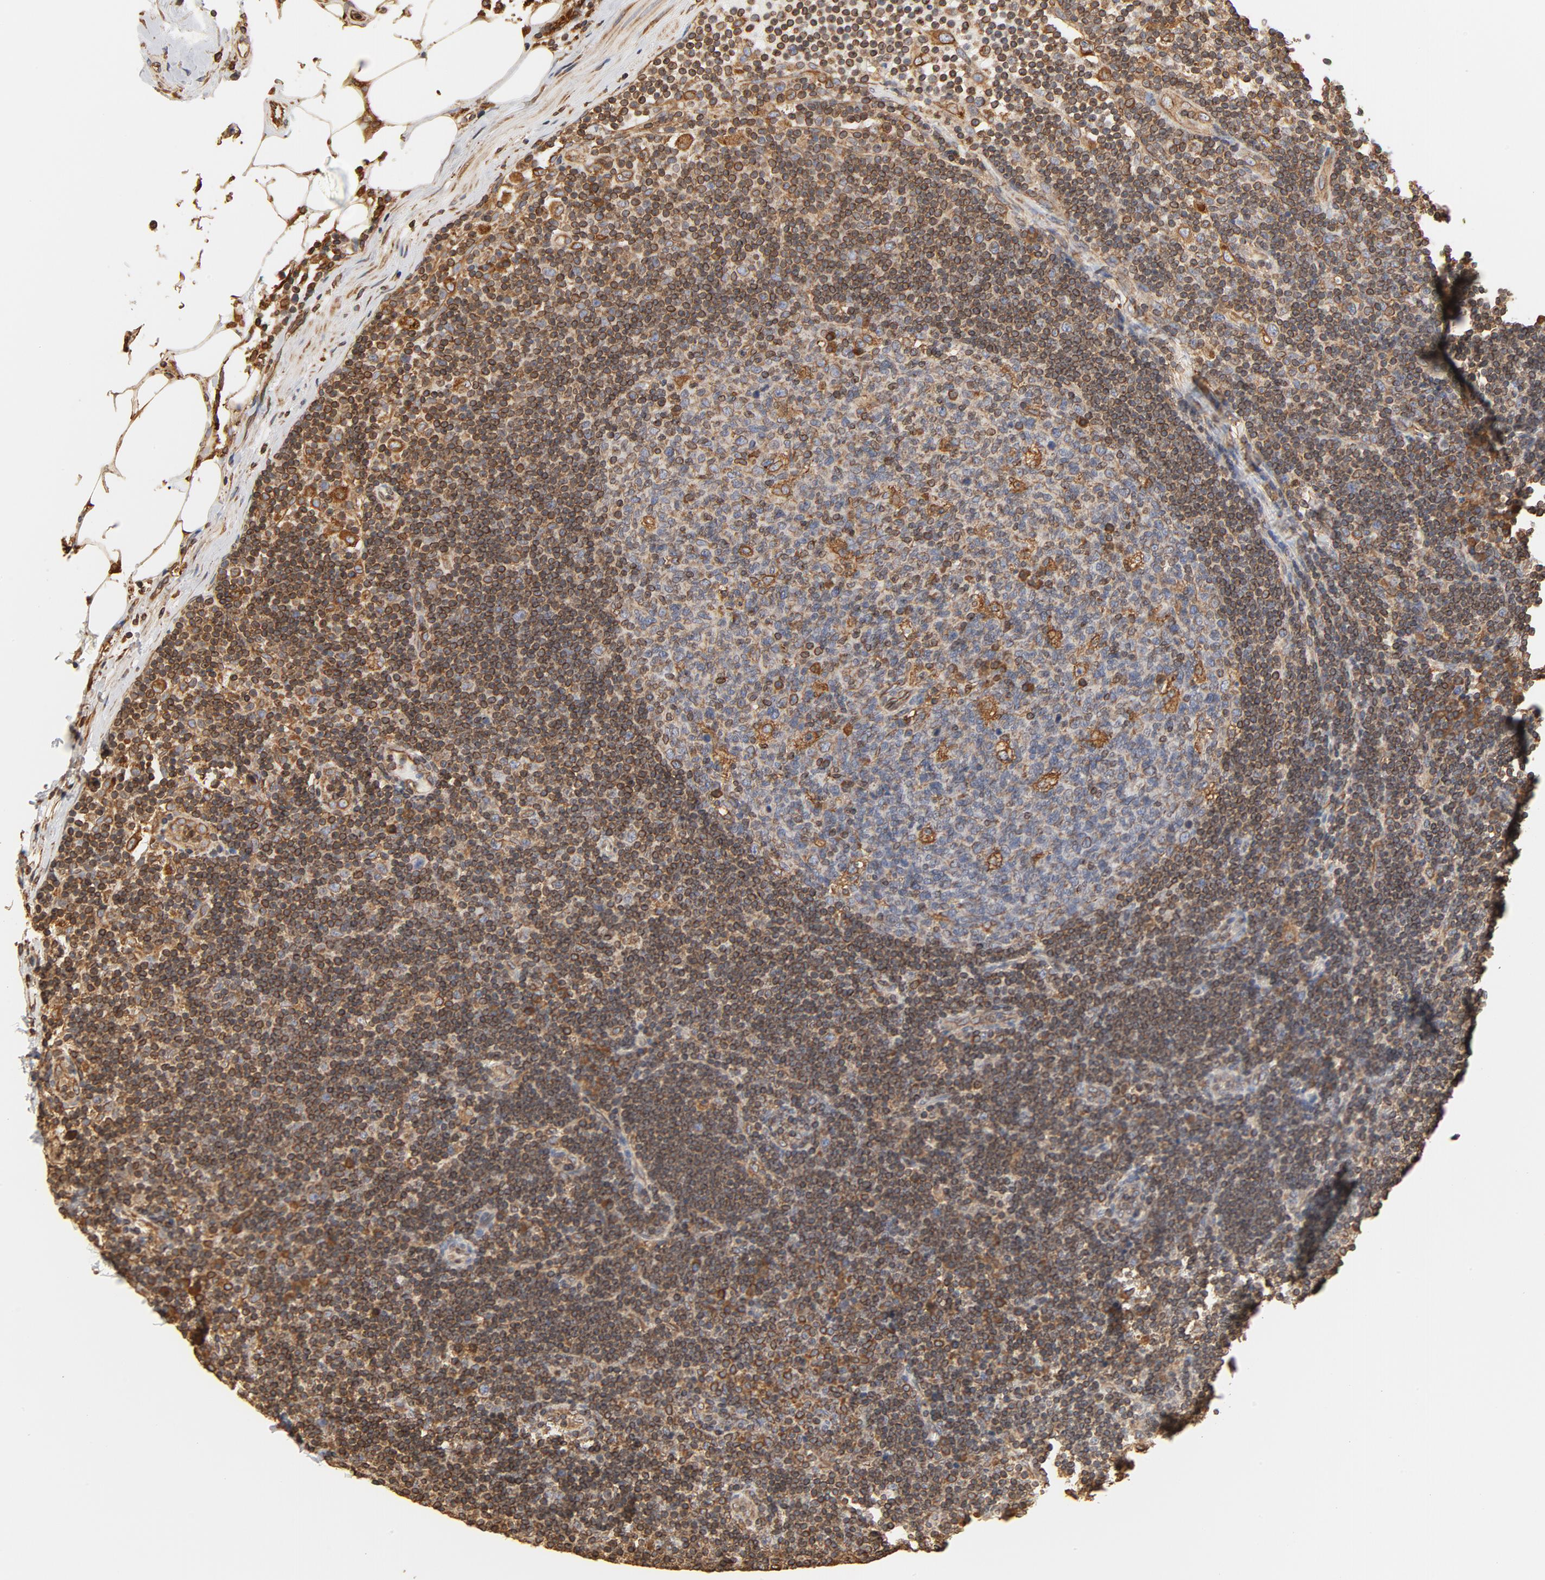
{"staining": {"intensity": "strong", "quantity": "<25%", "location": "cytoplasmic/membranous"}, "tissue": "lymph node", "cell_type": "Germinal center cells", "image_type": "normal", "snomed": [{"axis": "morphology", "description": "Normal tissue, NOS"}, {"axis": "morphology", "description": "Squamous cell carcinoma, metastatic, NOS"}, {"axis": "topography", "description": "Lymph node"}], "caption": "Protein staining of benign lymph node demonstrates strong cytoplasmic/membranous staining in approximately <25% of germinal center cells.", "gene": "BCAP31", "patient": {"sex": "female", "age": 53}}